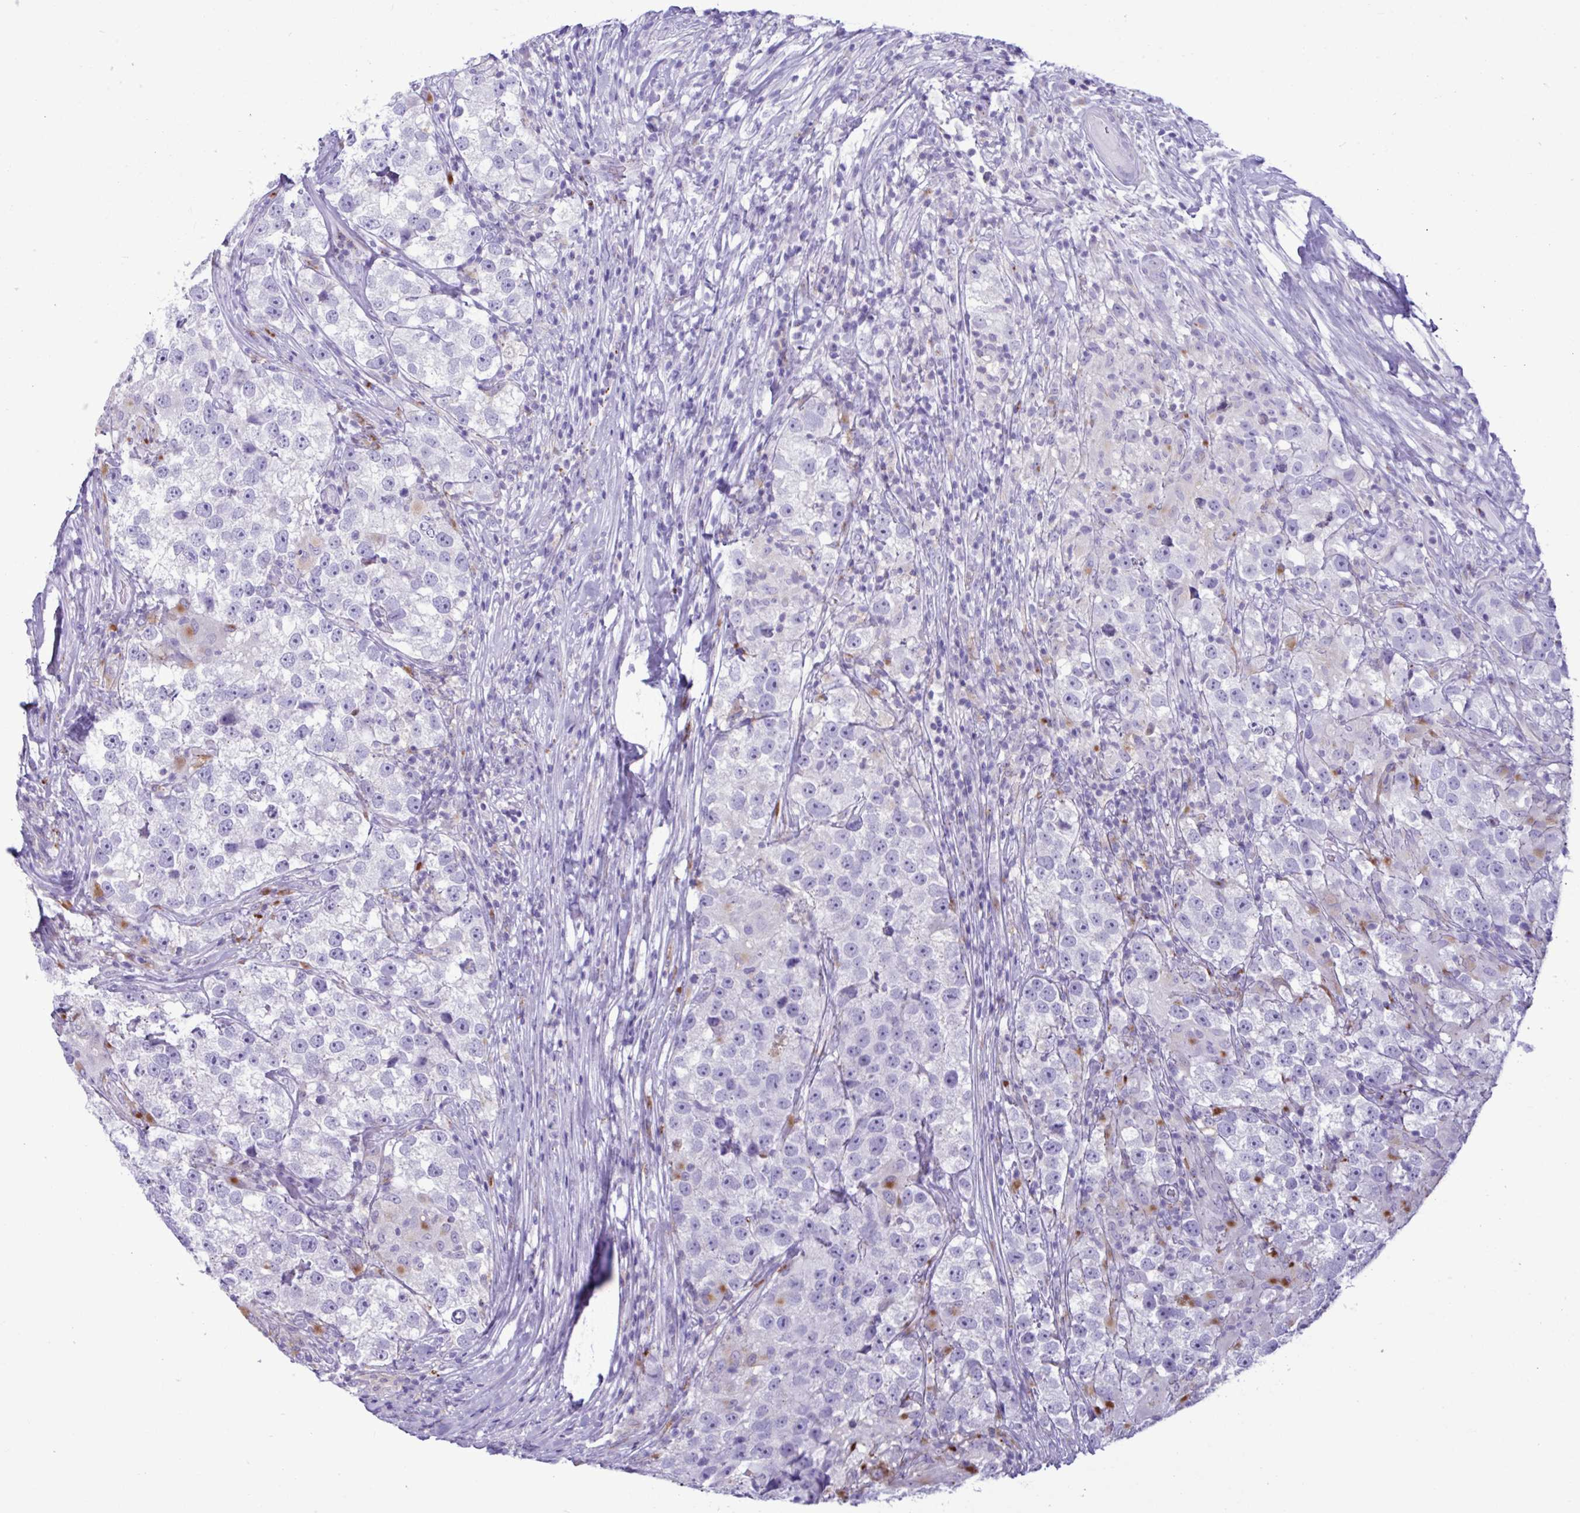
{"staining": {"intensity": "negative", "quantity": "none", "location": "none"}, "tissue": "testis cancer", "cell_type": "Tumor cells", "image_type": "cancer", "snomed": [{"axis": "morphology", "description": "Seminoma, NOS"}, {"axis": "topography", "description": "Testis"}], "caption": "IHC photomicrograph of neoplastic tissue: human seminoma (testis) stained with DAB (3,3'-diaminobenzidine) exhibits no significant protein positivity in tumor cells.", "gene": "XCL1", "patient": {"sex": "male", "age": 46}}